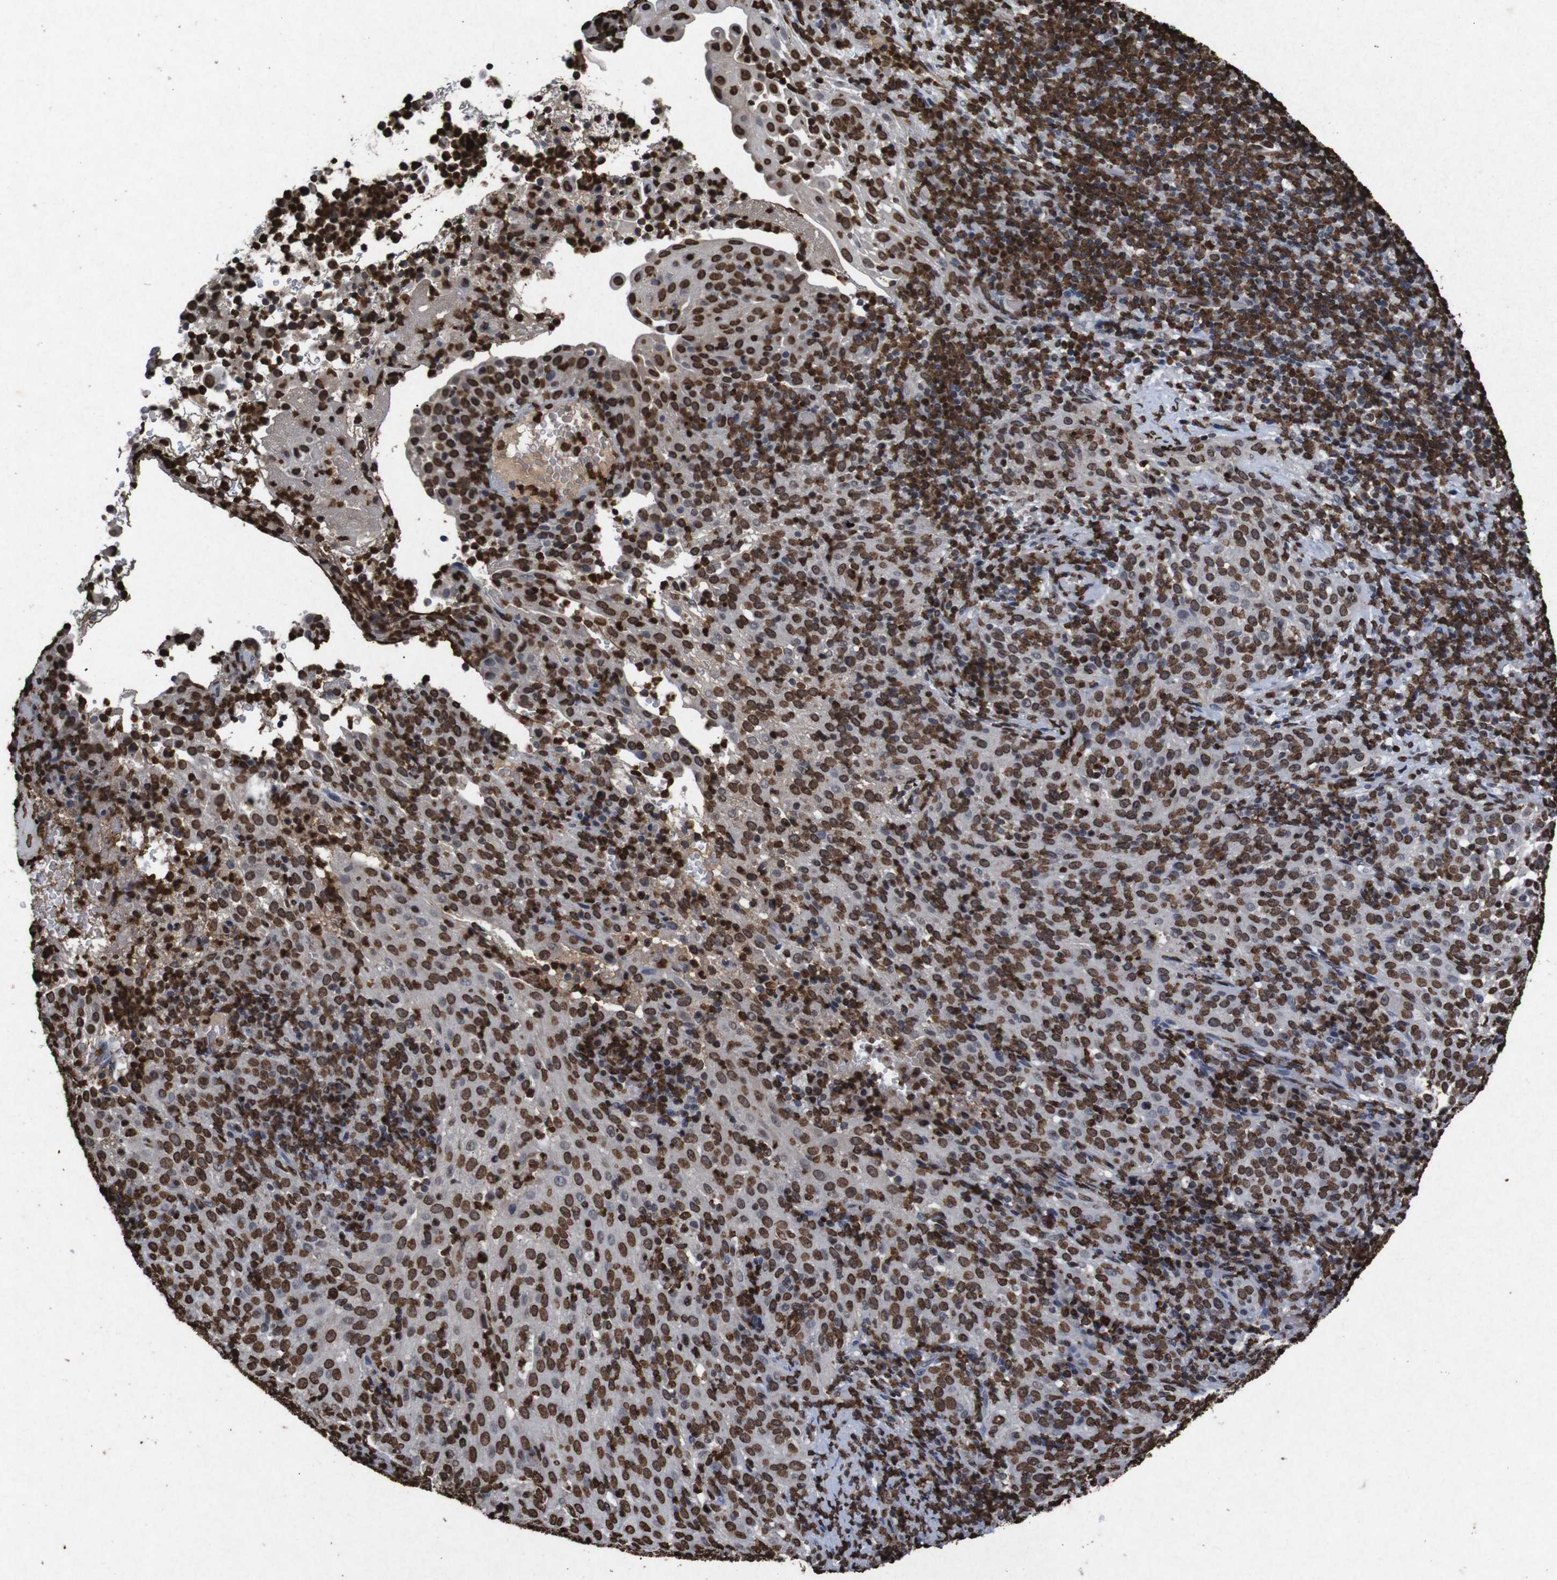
{"staining": {"intensity": "strong", "quantity": ">75%", "location": "nuclear"}, "tissue": "cervical cancer", "cell_type": "Tumor cells", "image_type": "cancer", "snomed": [{"axis": "morphology", "description": "Squamous cell carcinoma, NOS"}, {"axis": "topography", "description": "Cervix"}], "caption": "This histopathology image exhibits cervical cancer stained with immunohistochemistry to label a protein in brown. The nuclear of tumor cells show strong positivity for the protein. Nuclei are counter-stained blue.", "gene": "MDM2", "patient": {"sex": "female", "age": 51}}